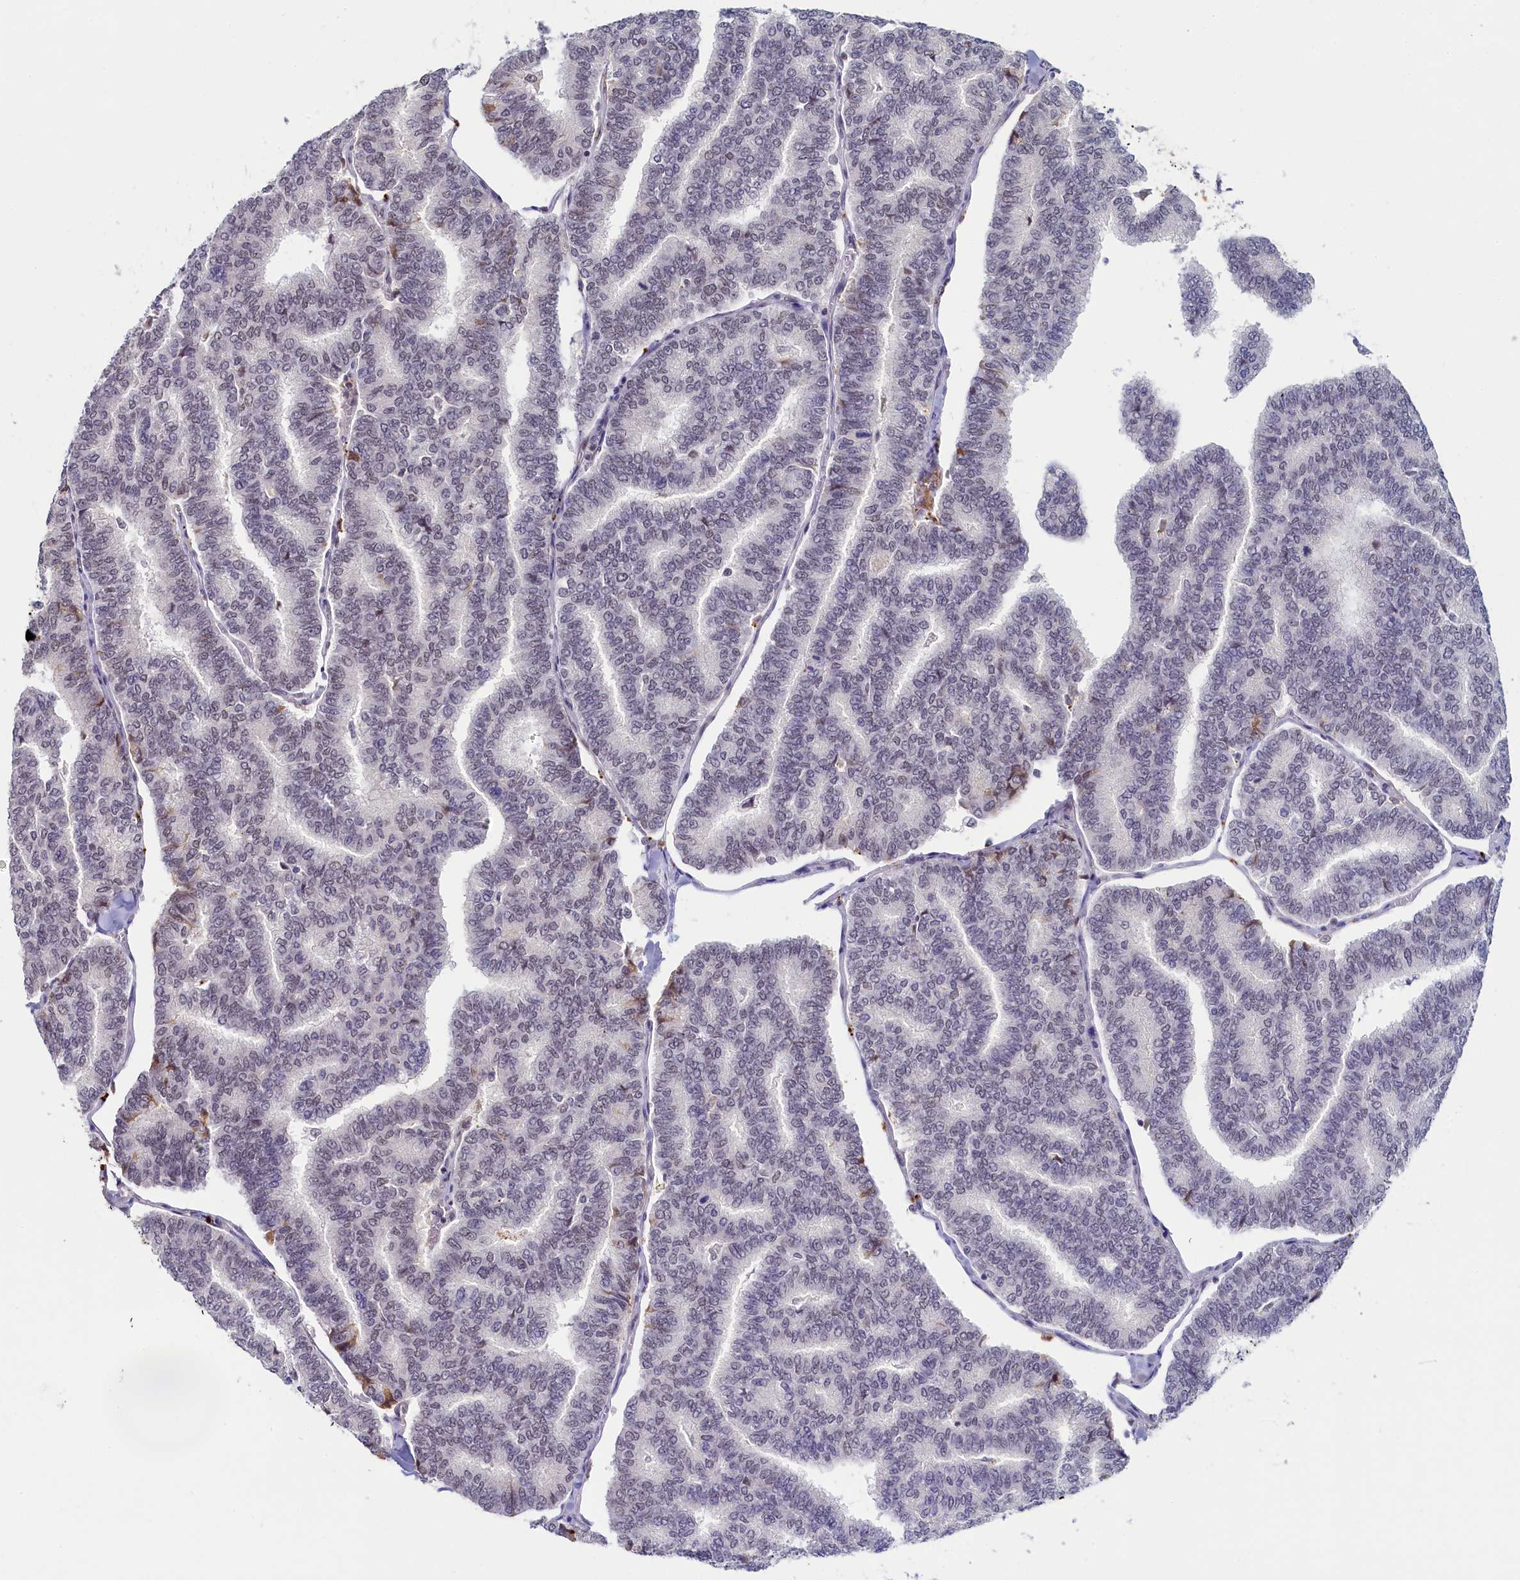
{"staining": {"intensity": "negative", "quantity": "none", "location": "none"}, "tissue": "thyroid cancer", "cell_type": "Tumor cells", "image_type": "cancer", "snomed": [{"axis": "morphology", "description": "Papillary adenocarcinoma, NOS"}, {"axis": "topography", "description": "Thyroid gland"}], "caption": "The immunohistochemistry (IHC) photomicrograph has no significant expression in tumor cells of thyroid papillary adenocarcinoma tissue.", "gene": "INTS14", "patient": {"sex": "female", "age": 35}}